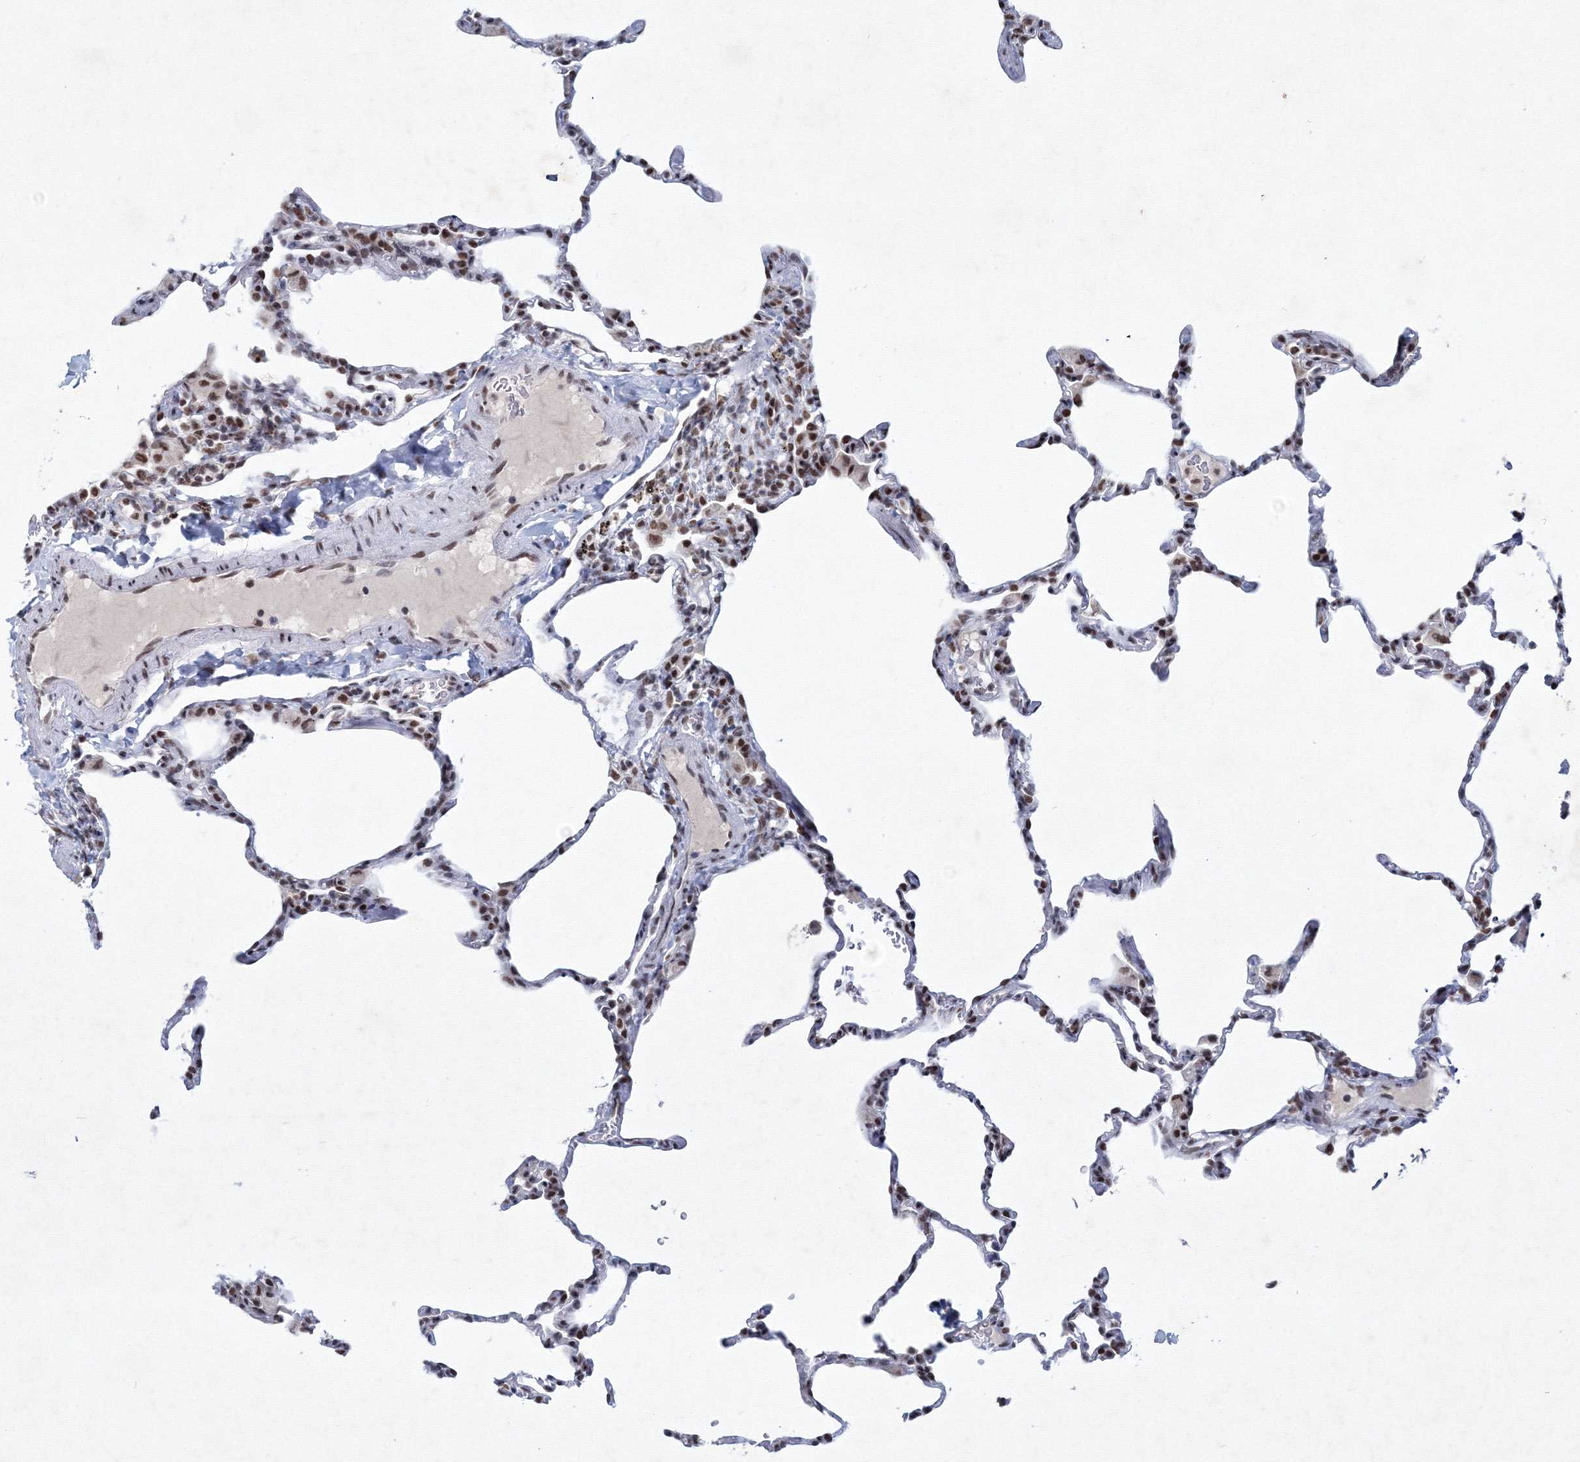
{"staining": {"intensity": "moderate", "quantity": "<25%", "location": "nuclear"}, "tissue": "lung", "cell_type": "Alveolar cells", "image_type": "normal", "snomed": [{"axis": "morphology", "description": "Normal tissue, NOS"}, {"axis": "topography", "description": "Lung"}], "caption": "Approximately <25% of alveolar cells in unremarkable human lung exhibit moderate nuclear protein expression as visualized by brown immunohistochemical staining.", "gene": "SF3B6", "patient": {"sex": "male", "age": 20}}